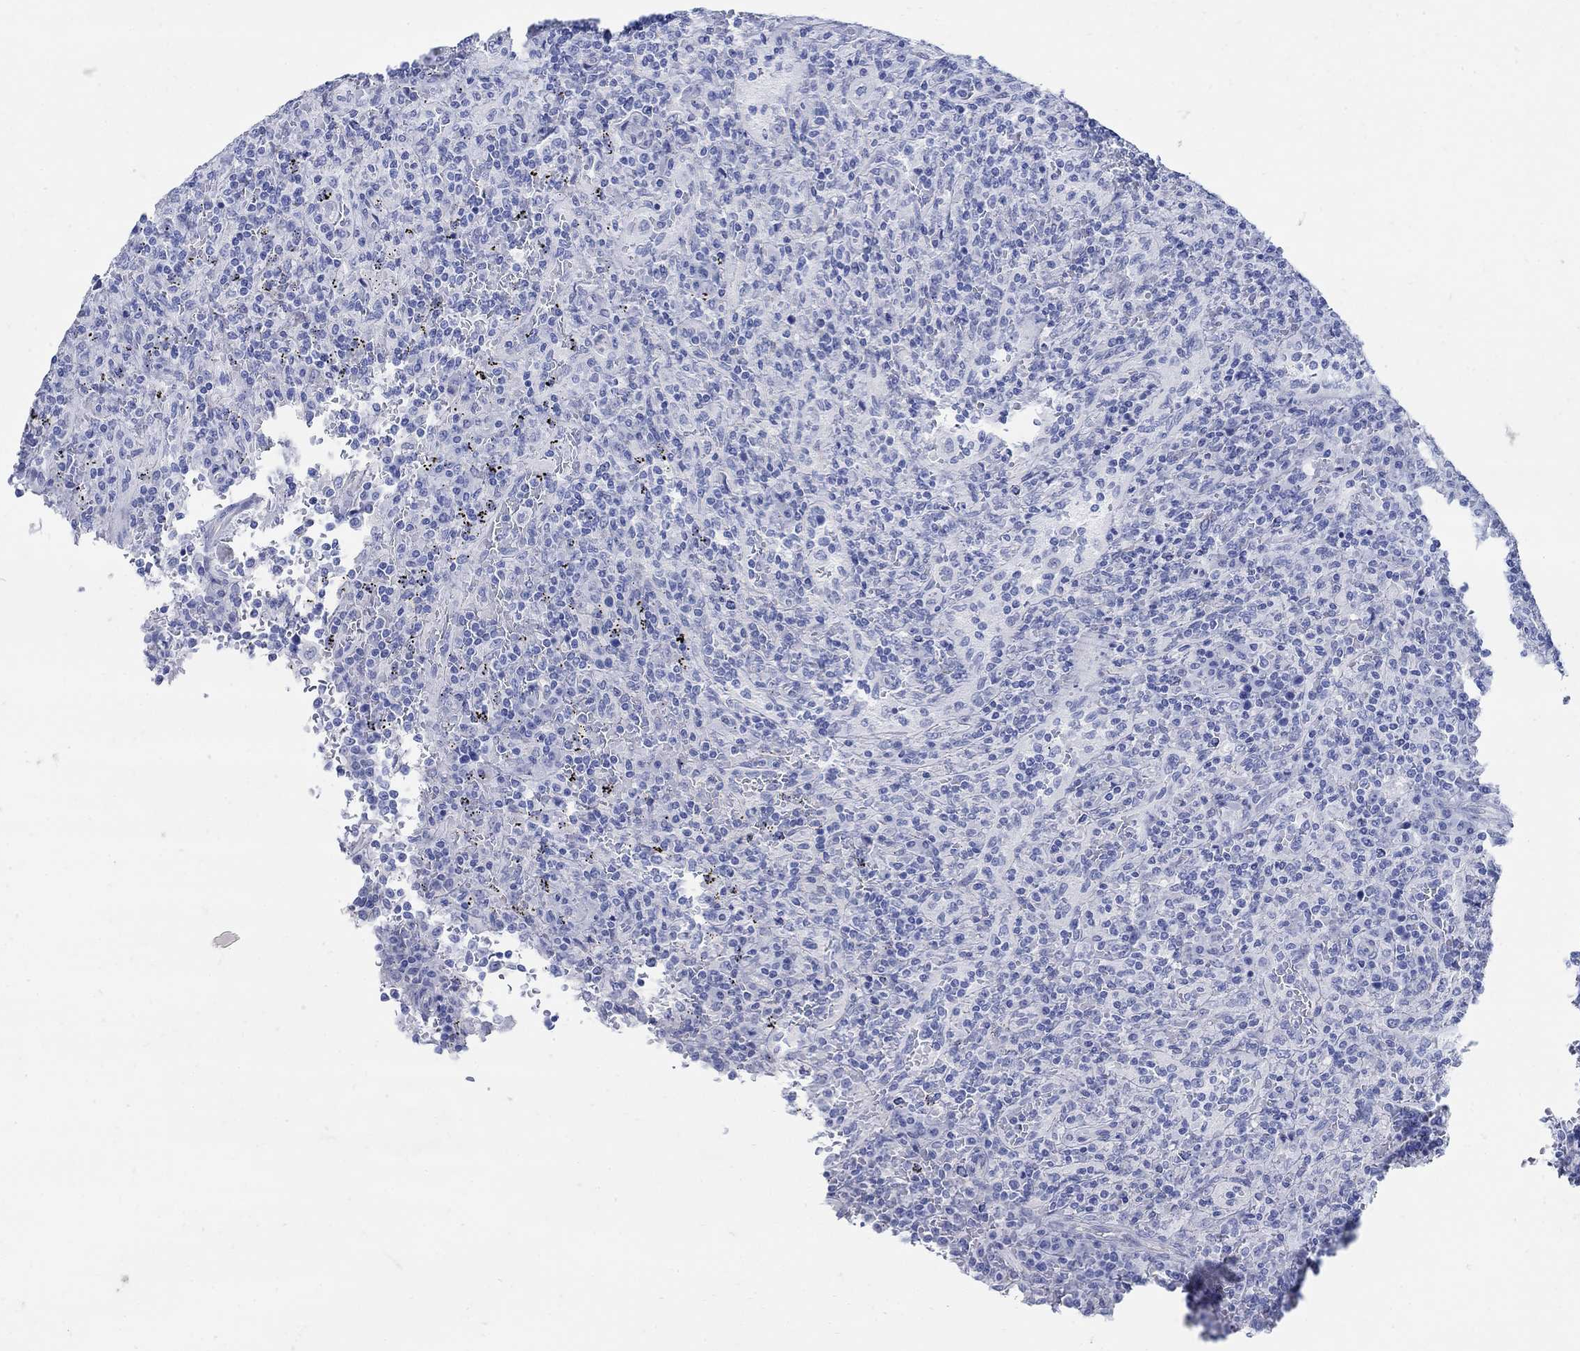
{"staining": {"intensity": "negative", "quantity": "none", "location": "none"}, "tissue": "lymphoma", "cell_type": "Tumor cells", "image_type": "cancer", "snomed": [{"axis": "morphology", "description": "Malignant lymphoma, non-Hodgkin's type, Low grade"}, {"axis": "topography", "description": "Spleen"}], "caption": "An image of lymphoma stained for a protein displays no brown staining in tumor cells.", "gene": "ZDHHC14", "patient": {"sex": "male", "age": 62}}